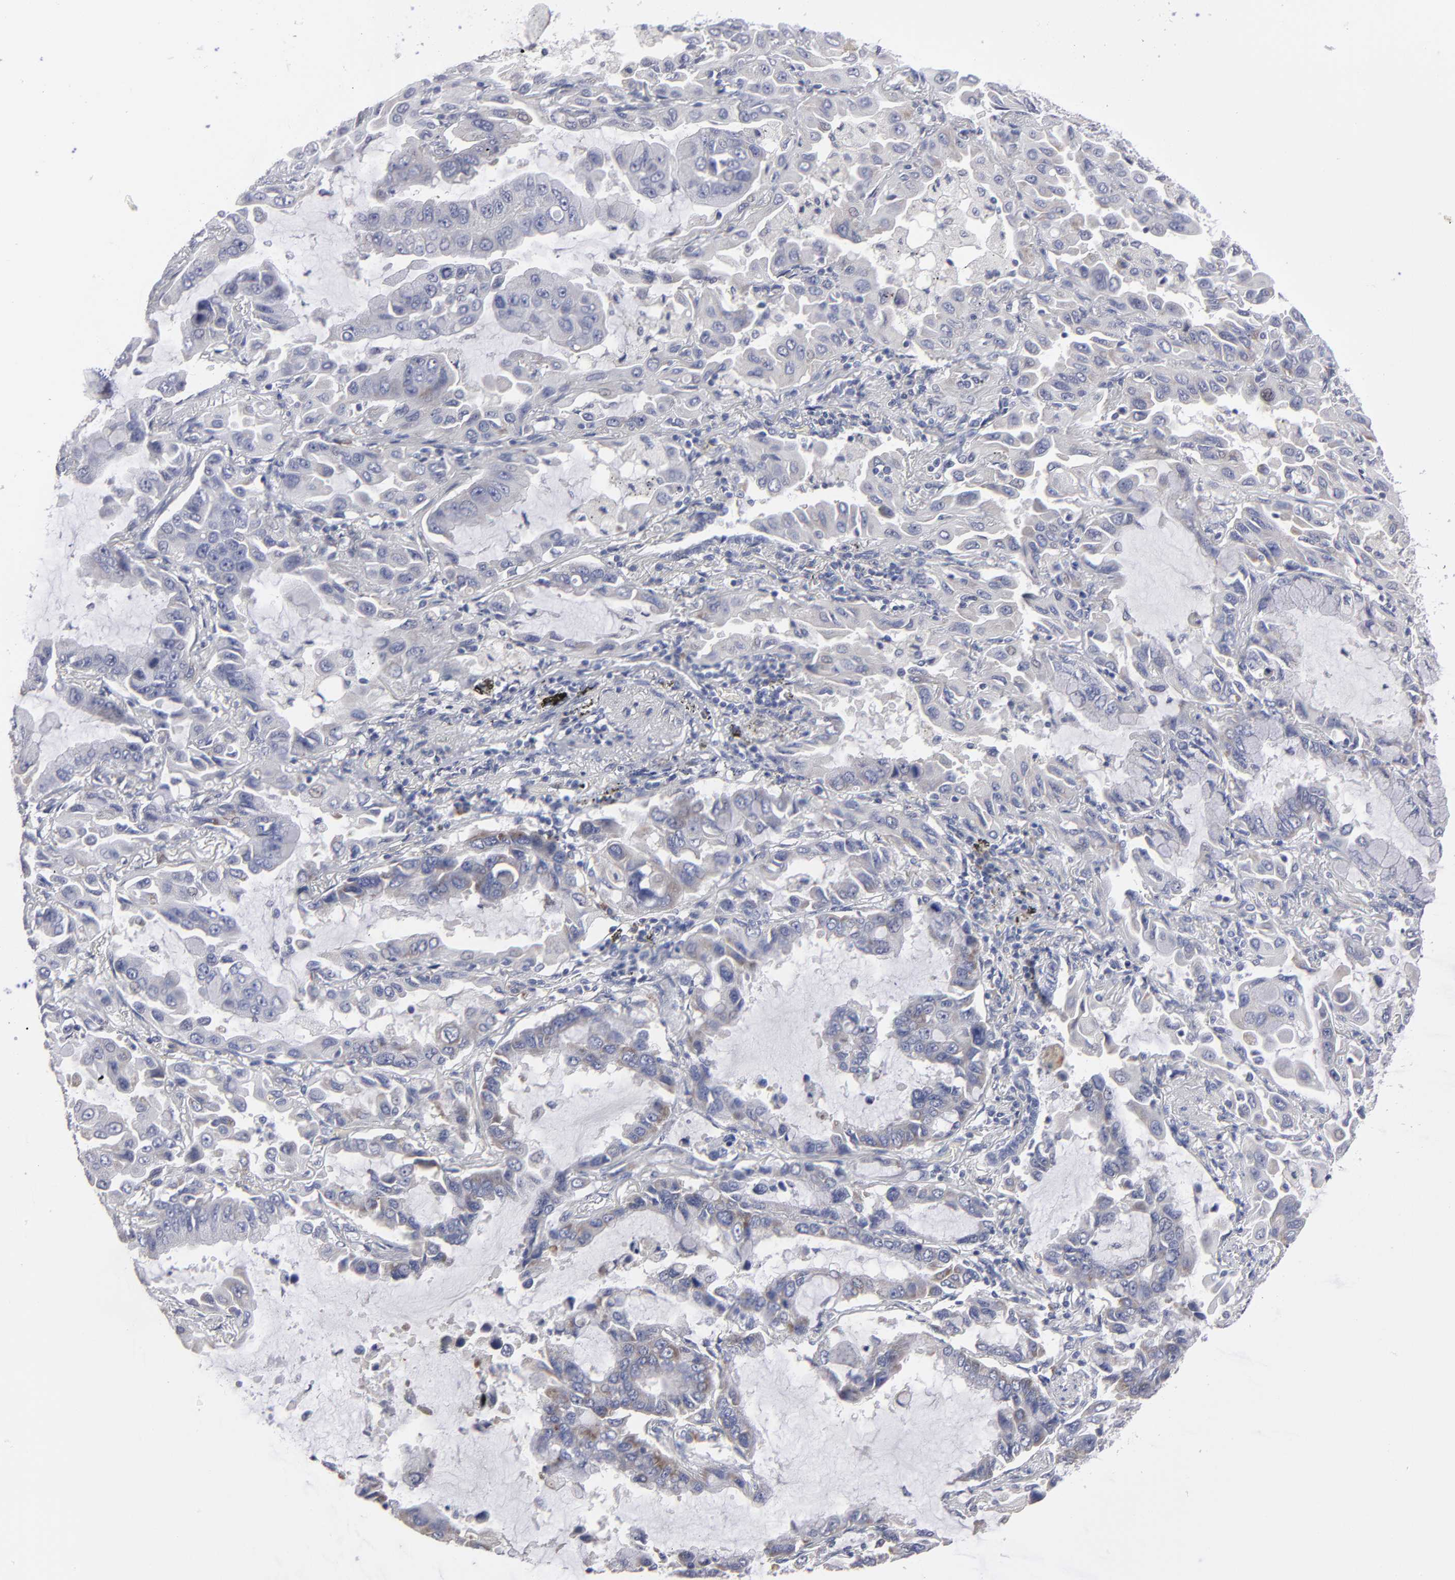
{"staining": {"intensity": "weak", "quantity": "25%-75%", "location": "cytoplasmic/membranous"}, "tissue": "lung cancer", "cell_type": "Tumor cells", "image_type": "cancer", "snomed": [{"axis": "morphology", "description": "Adenocarcinoma, NOS"}, {"axis": "topography", "description": "Lung"}], "caption": "Protein staining displays weak cytoplasmic/membranous expression in about 25%-75% of tumor cells in adenocarcinoma (lung).", "gene": "CCDC80", "patient": {"sex": "male", "age": 64}}